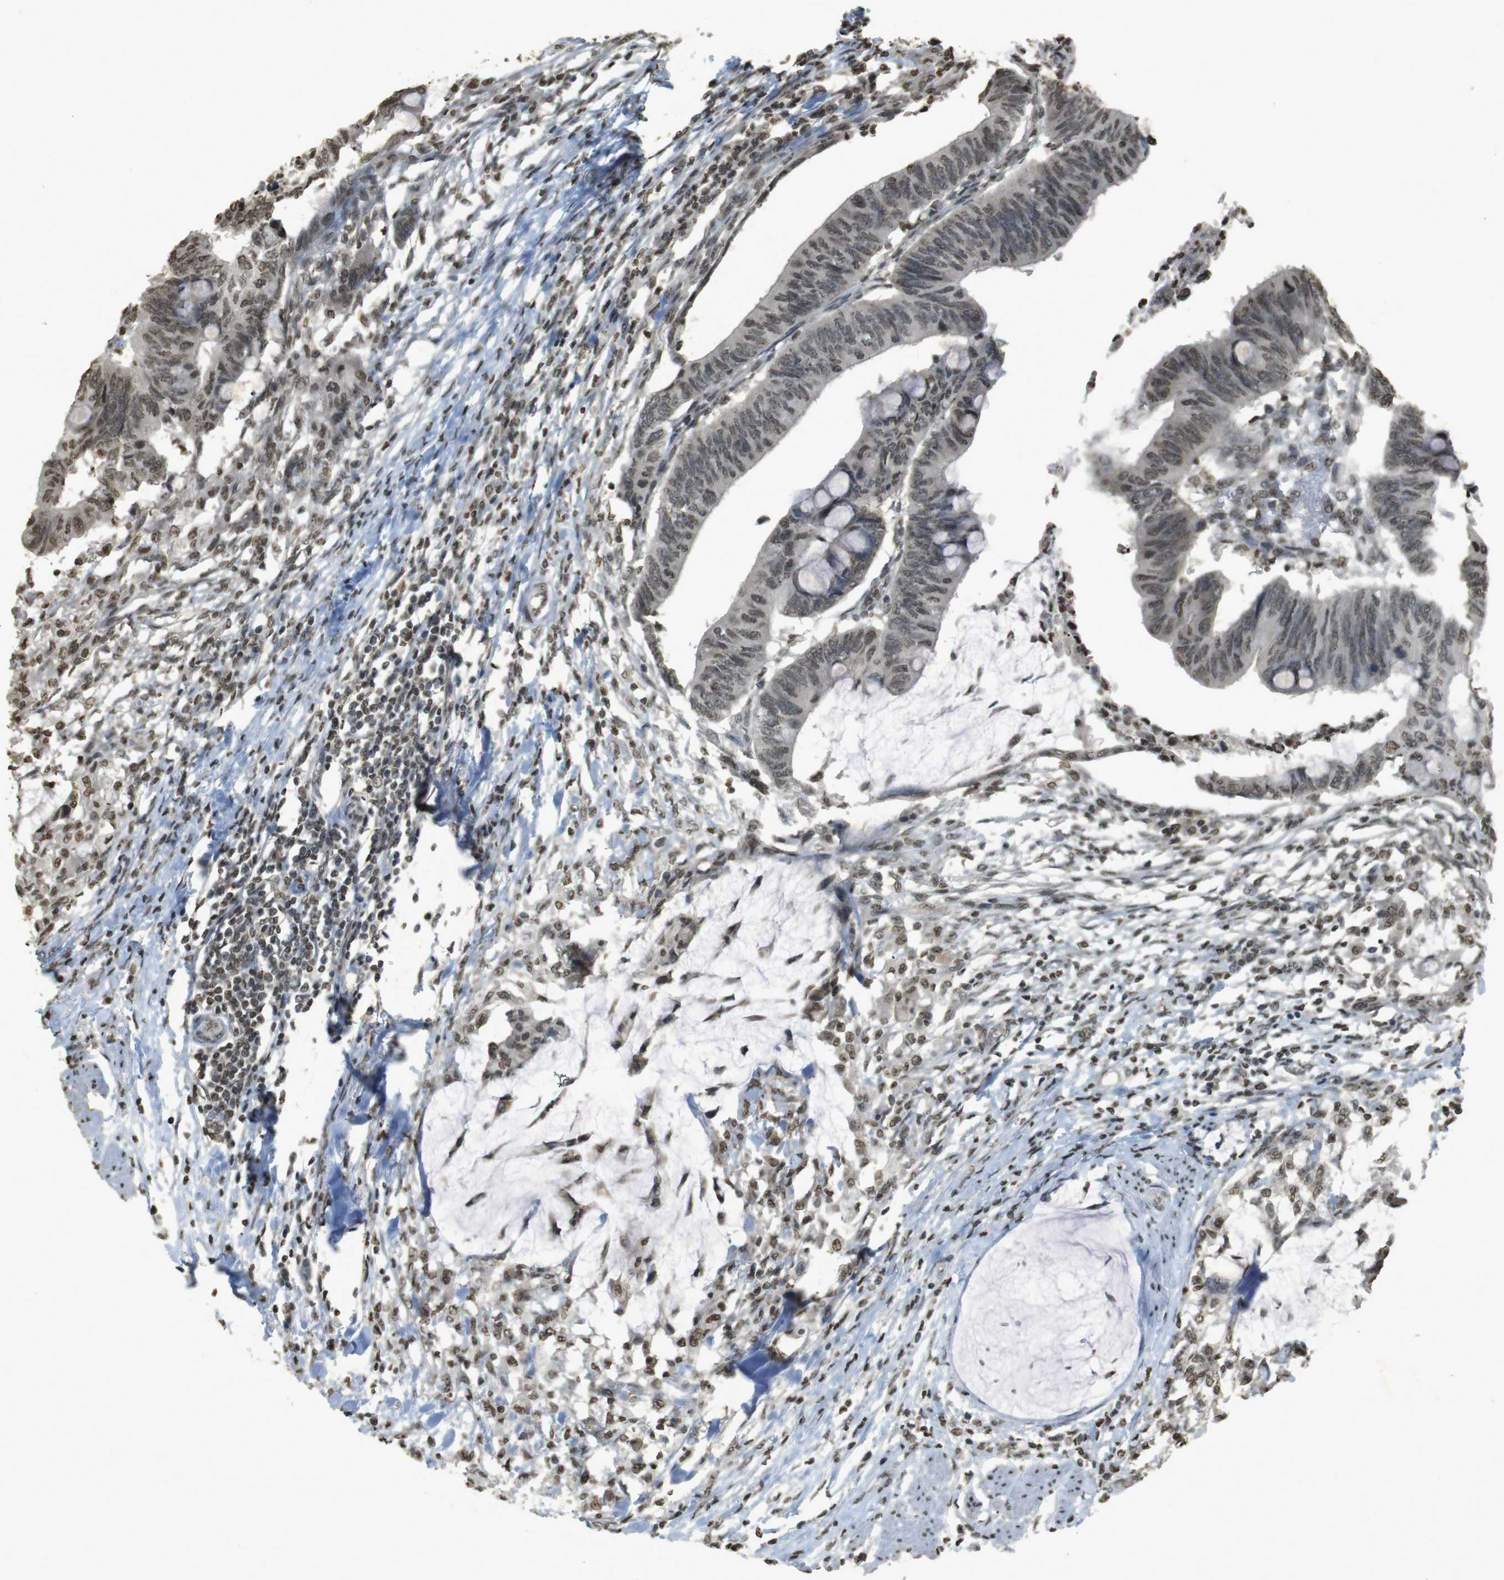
{"staining": {"intensity": "weak", "quantity": ">75%", "location": "nuclear"}, "tissue": "colorectal cancer", "cell_type": "Tumor cells", "image_type": "cancer", "snomed": [{"axis": "morphology", "description": "Normal tissue, NOS"}, {"axis": "morphology", "description": "Adenocarcinoma, NOS"}, {"axis": "topography", "description": "Rectum"}, {"axis": "topography", "description": "Peripheral nerve tissue"}], "caption": "Colorectal cancer (adenocarcinoma) stained with DAB (3,3'-diaminobenzidine) immunohistochemistry shows low levels of weak nuclear expression in about >75% of tumor cells.", "gene": "ORC4", "patient": {"sex": "male", "age": 92}}